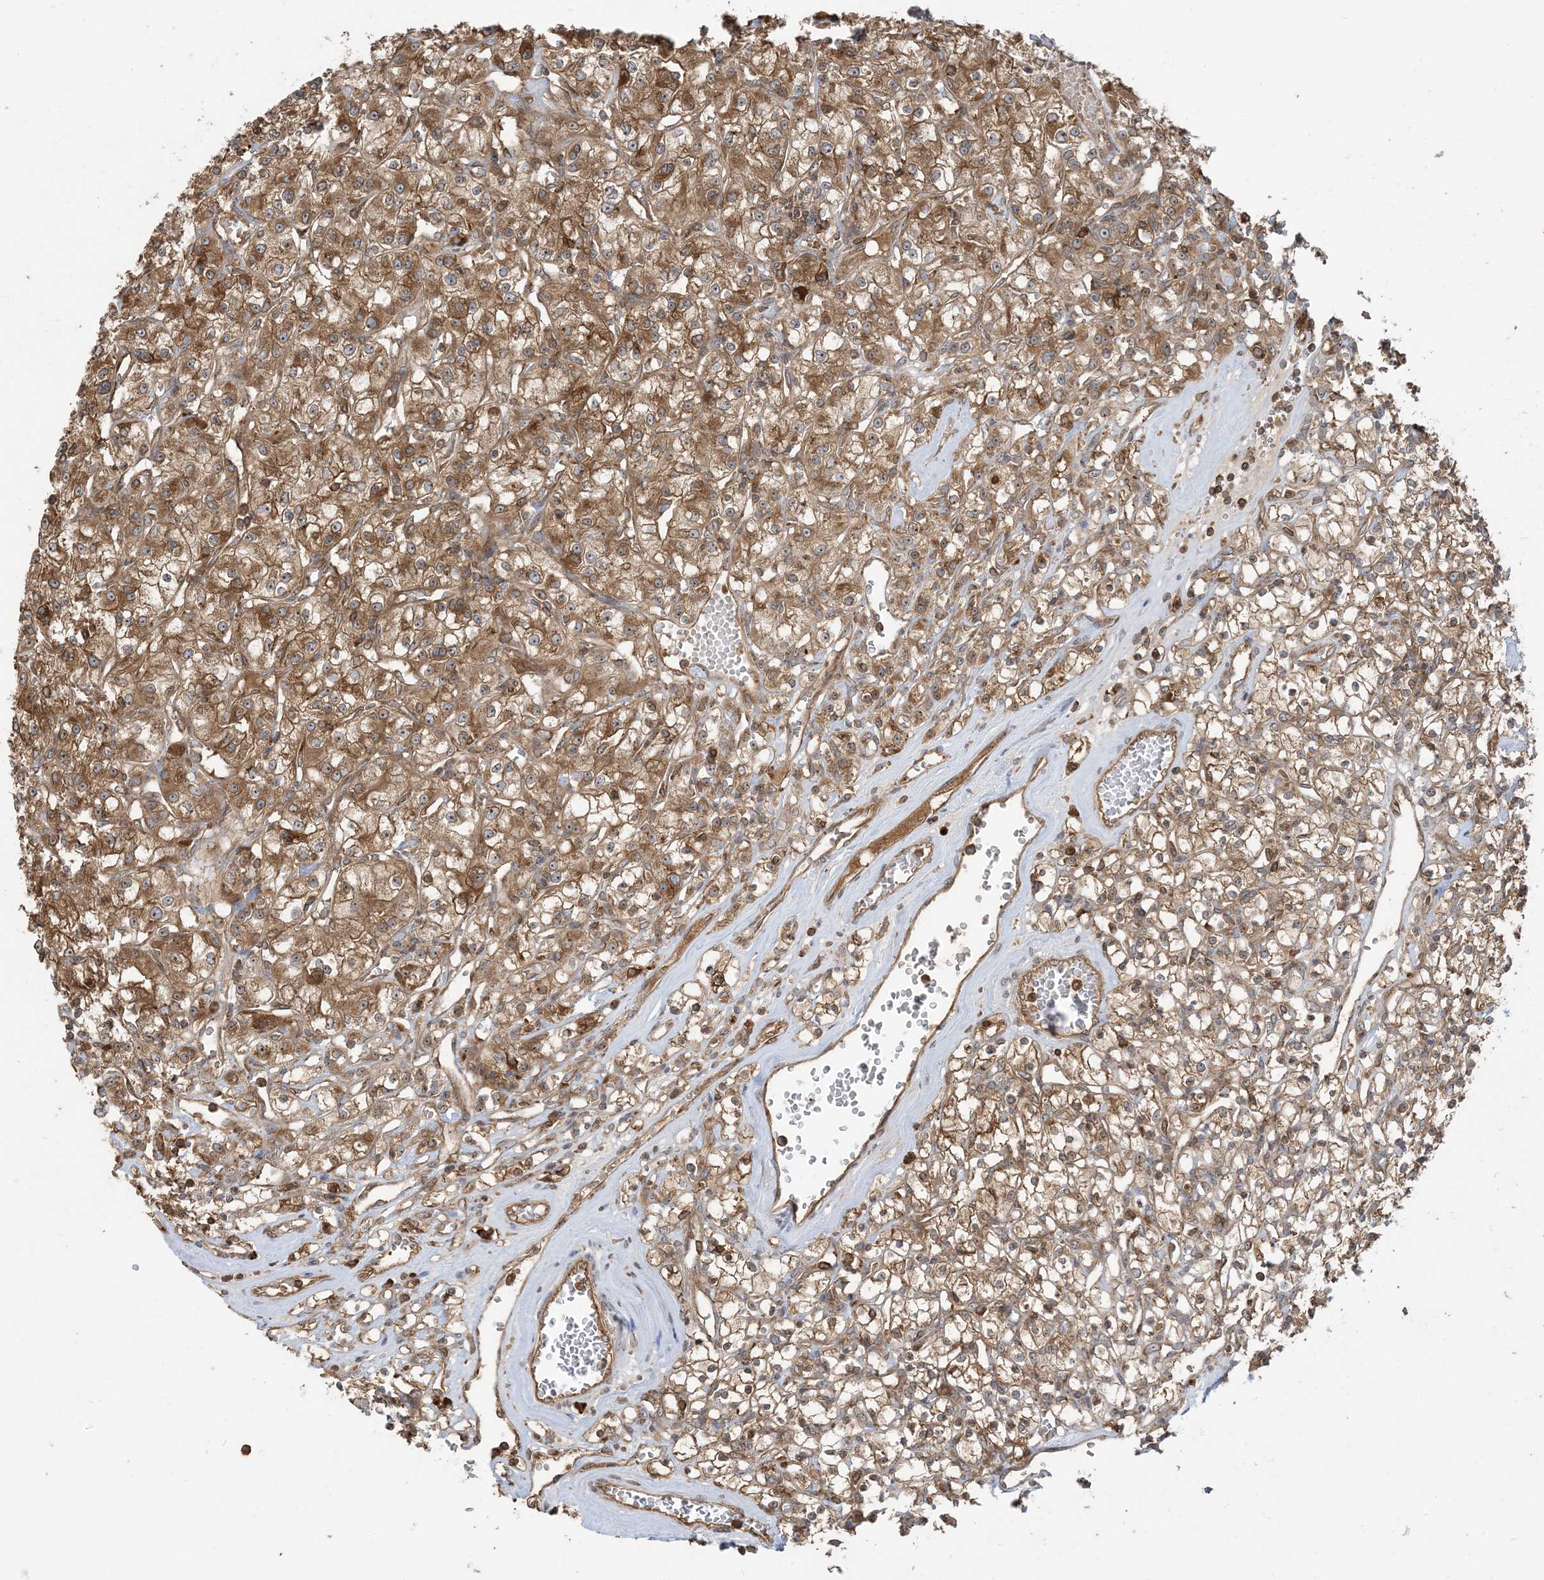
{"staining": {"intensity": "moderate", "quantity": ">75%", "location": "cytoplasmic/membranous,nuclear"}, "tissue": "renal cancer", "cell_type": "Tumor cells", "image_type": "cancer", "snomed": [{"axis": "morphology", "description": "Adenocarcinoma, NOS"}, {"axis": "topography", "description": "Kidney"}], "caption": "Moderate cytoplasmic/membranous and nuclear expression is present in about >75% of tumor cells in adenocarcinoma (renal).", "gene": "SRP72", "patient": {"sex": "female", "age": 59}}